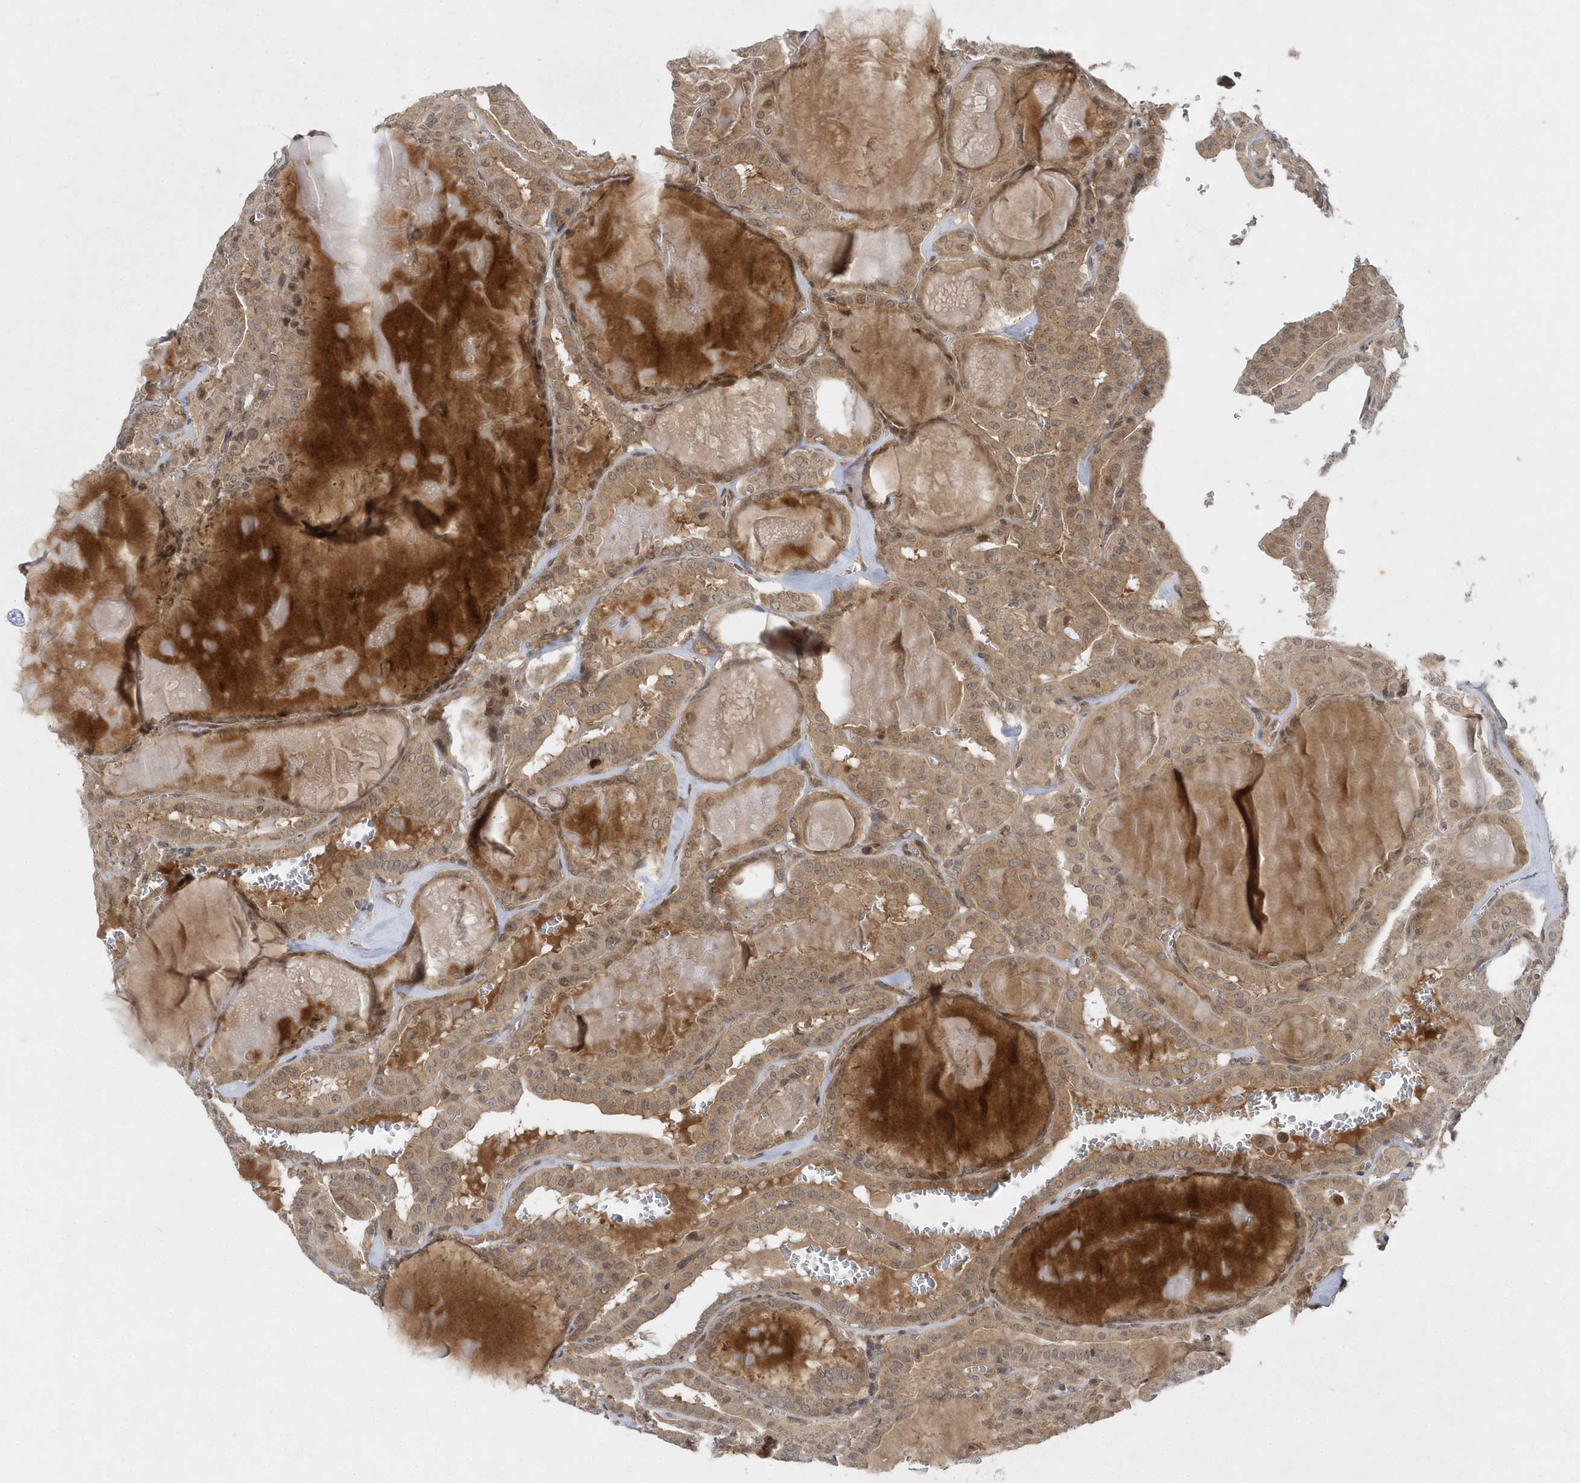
{"staining": {"intensity": "weak", "quantity": "<25%", "location": "cytoplasmic/membranous"}, "tissue": "thyroid cancer", "cell_type": "Tumor cells", "image_type": "cancer", "snomed": [{"axis": "morphology", "description": "Papillary adenocarcinoma, NOS"}, {"axis": "topography", "description": "Thyroid gland"}], "caption": "An immunohistochemistry (IHC) image of thyroid cancer (papillary adenocarcinoma) is shown. There is no staining in tumor cells of thyroid cancer (papillary adenocarcinoma).", "gene": "MXI1", "patient": {"sex": "male", "age": 52}}